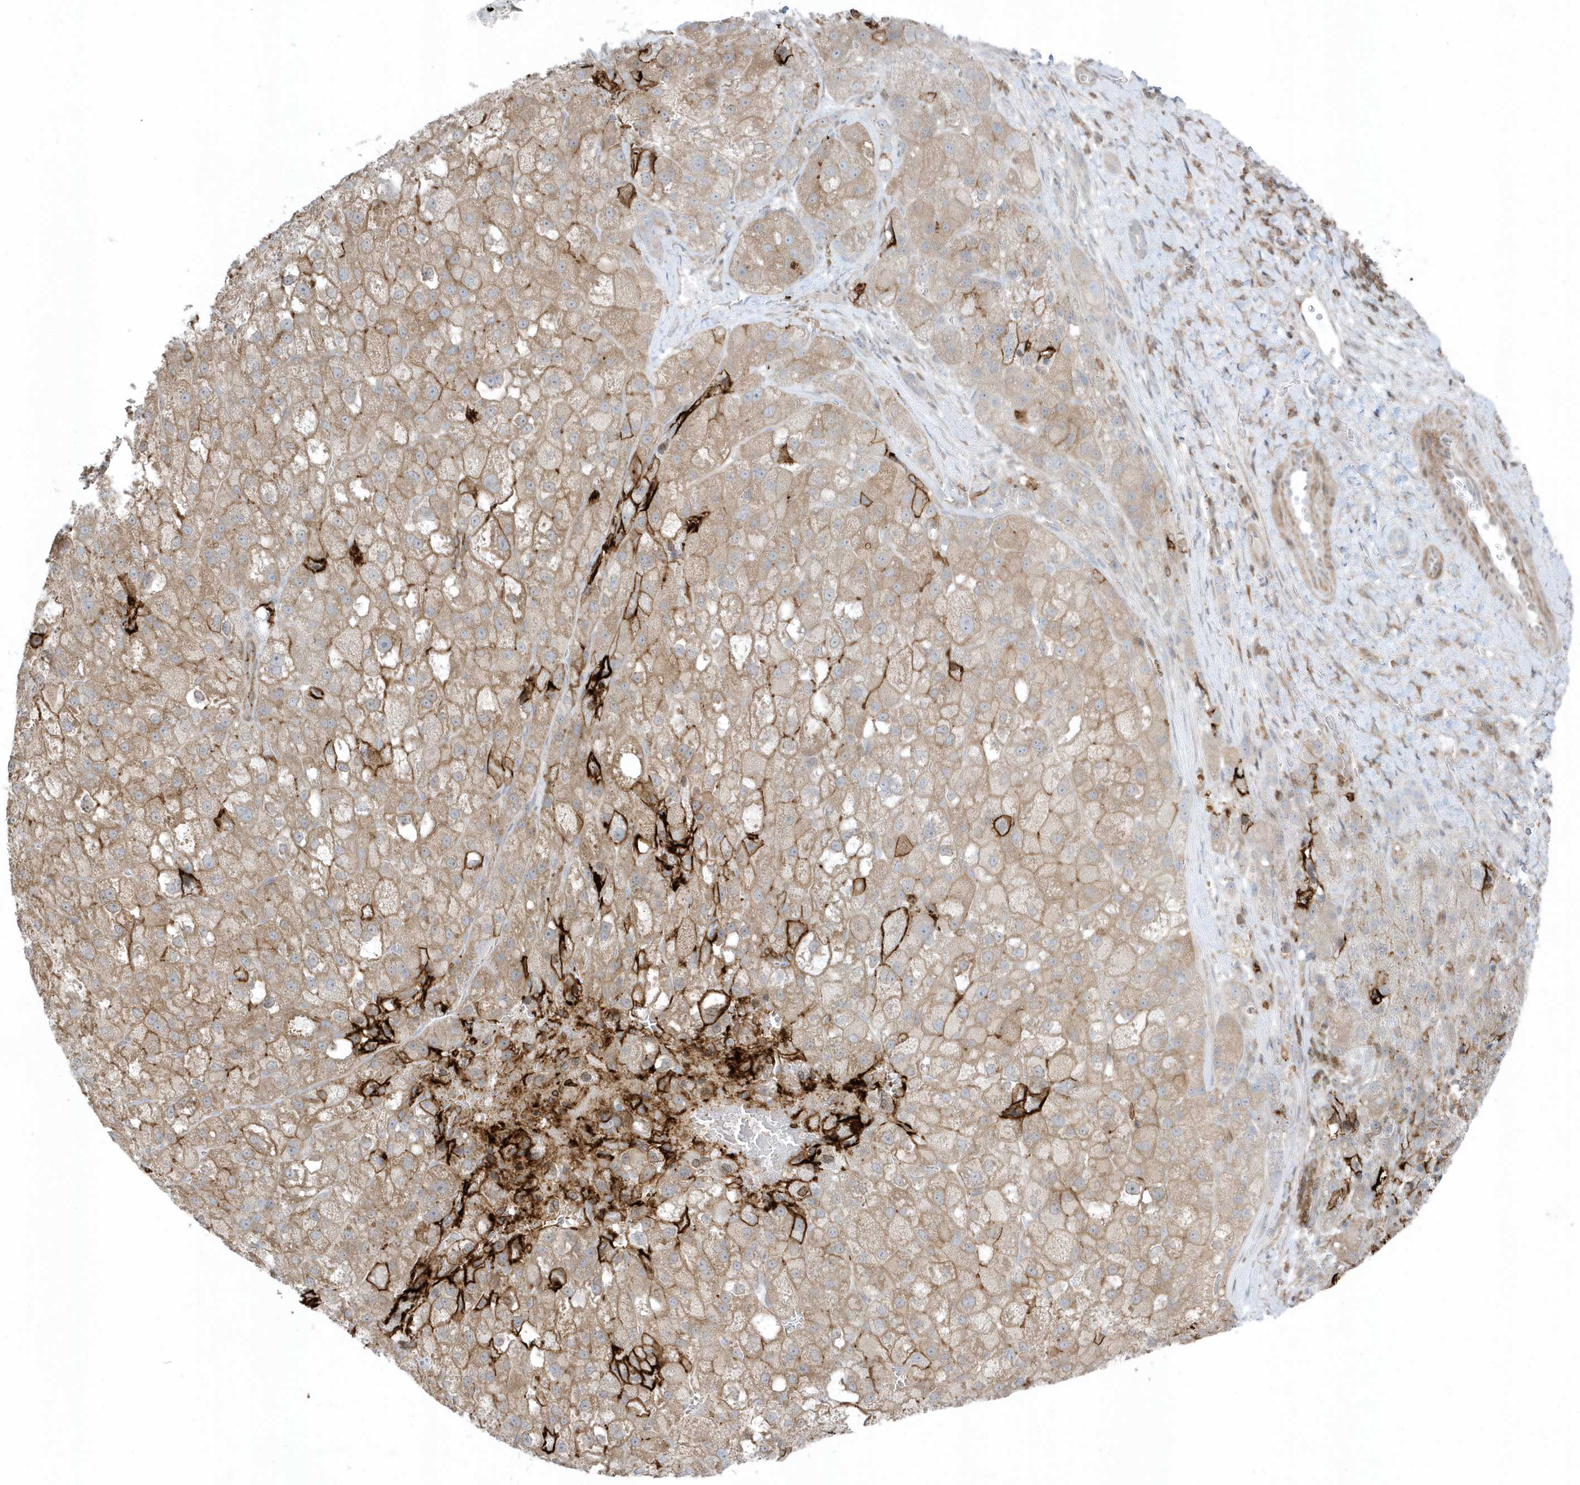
{"staining": {"intensity": "strong", "quantity": "<25%", "location": "cytoplasmic/membranous"}, "tissue": "liver cancer", "cell_type": "Tumor cells", "image_type": "cancer", "snomed": [{"axis": "morphology", "description": "Carcinoma, Hepatocellular, NOS"}, {"axis": "topography", "description": "Liver"}], "caption": "DAB (3,3'-diaminobenzidine) immunohistochemical staining of liver cancer reveals strong cytoplasmic/membranous protein expression in approximately <25% of tumor cells. (Brightfield microscopy of DAB IHC at high magnification).", "gene": "CACNB2", "patient": {"sex": "male", "age": 57}}